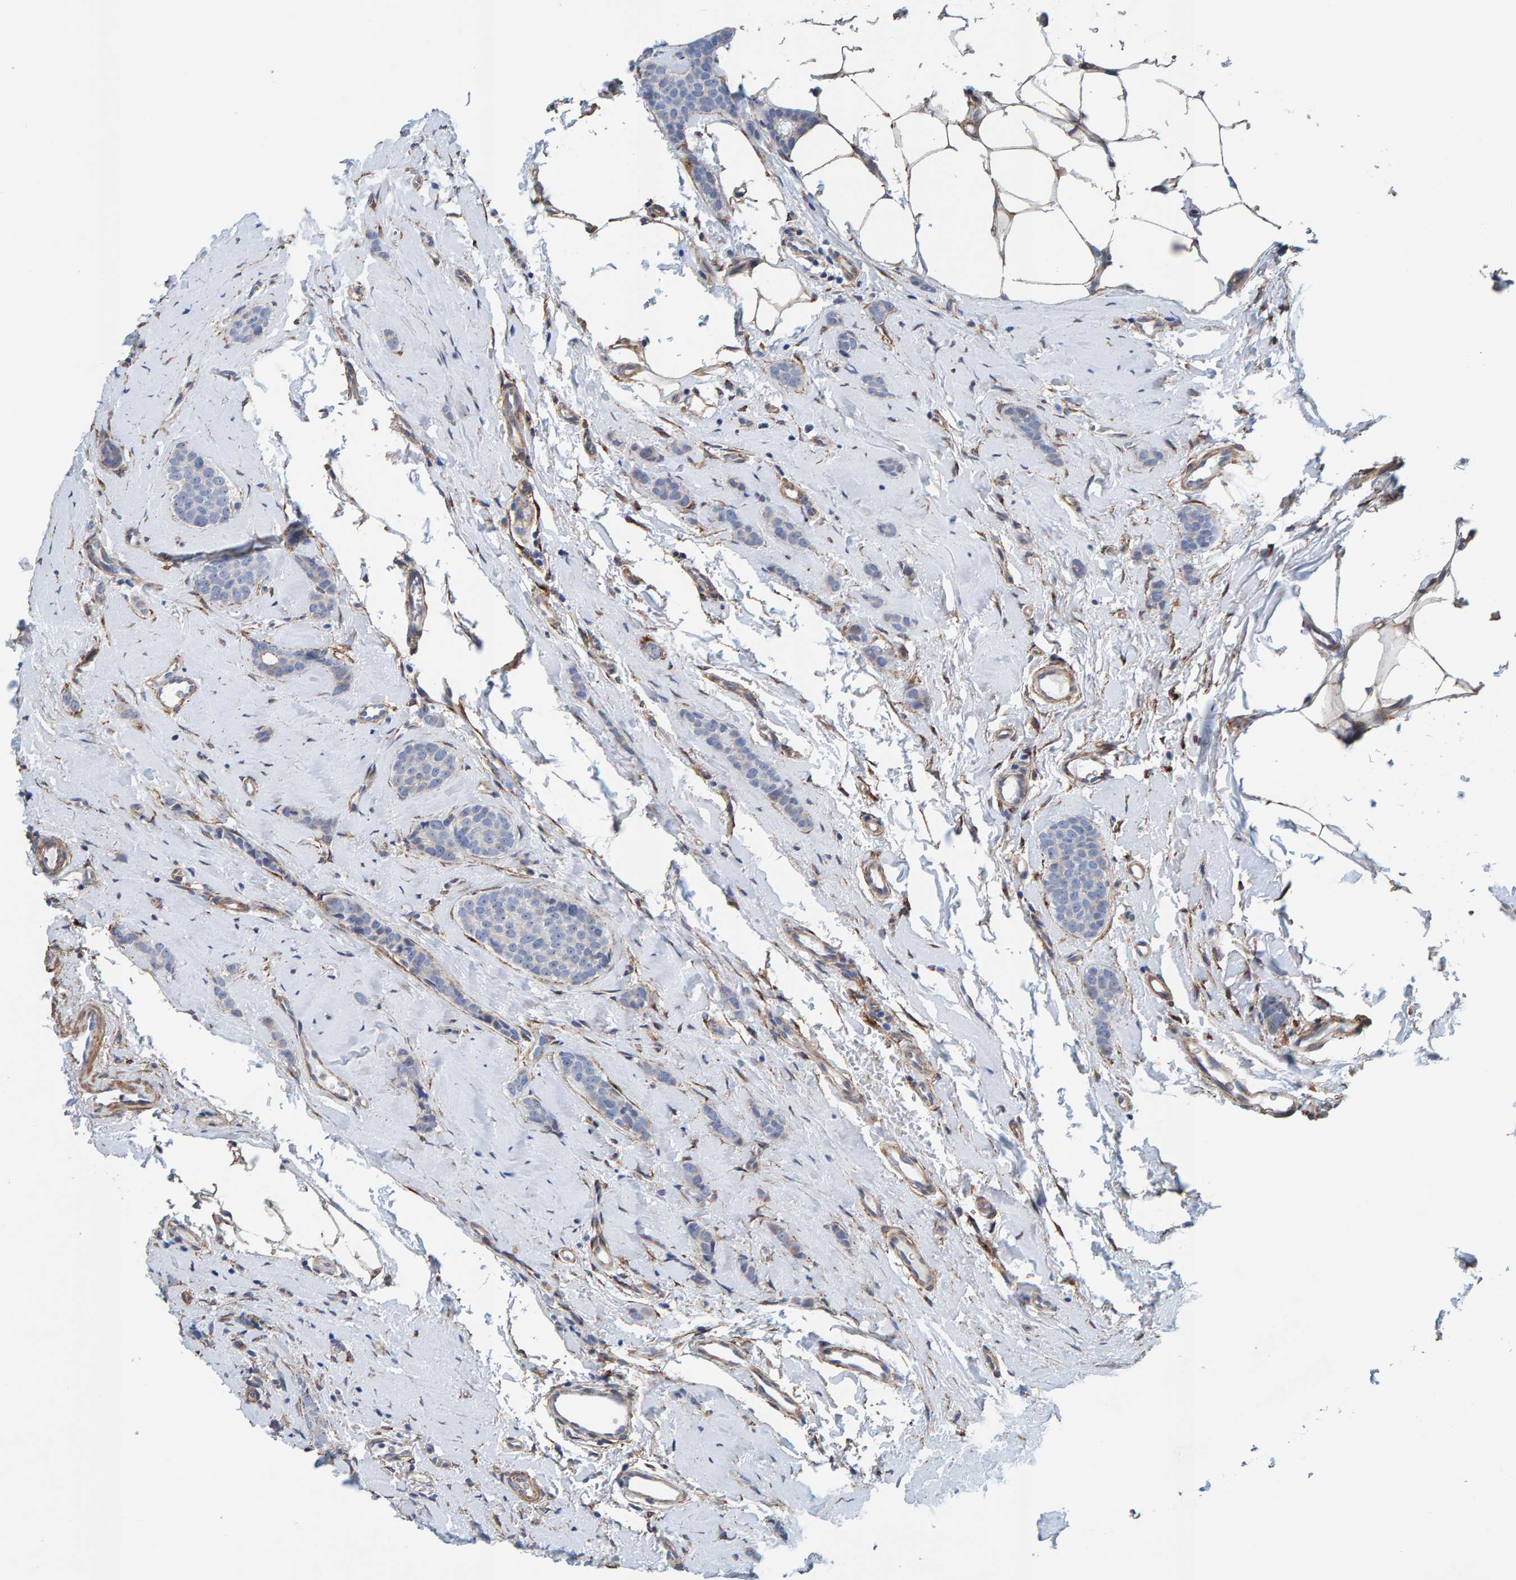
{"staining": {"intensity": "negative", "quantity": "none", "location": "none"}, "tissue": "breast cancer", "cell_type": "Tumor cells", "image_type": "cancer", "snomed": [{"axis": "morphology", "description": "Lobular carcinoma"}, {"axis": "topography", "description": "Skin"}, {"axis": "topography", "description": "Breast"}], "caption": "Tumor cells are negative for brown protein staining in breast cancer (lobular carcinoma).", "gene": "LRP1", "patient": {"sex": "female", "age": 46}}